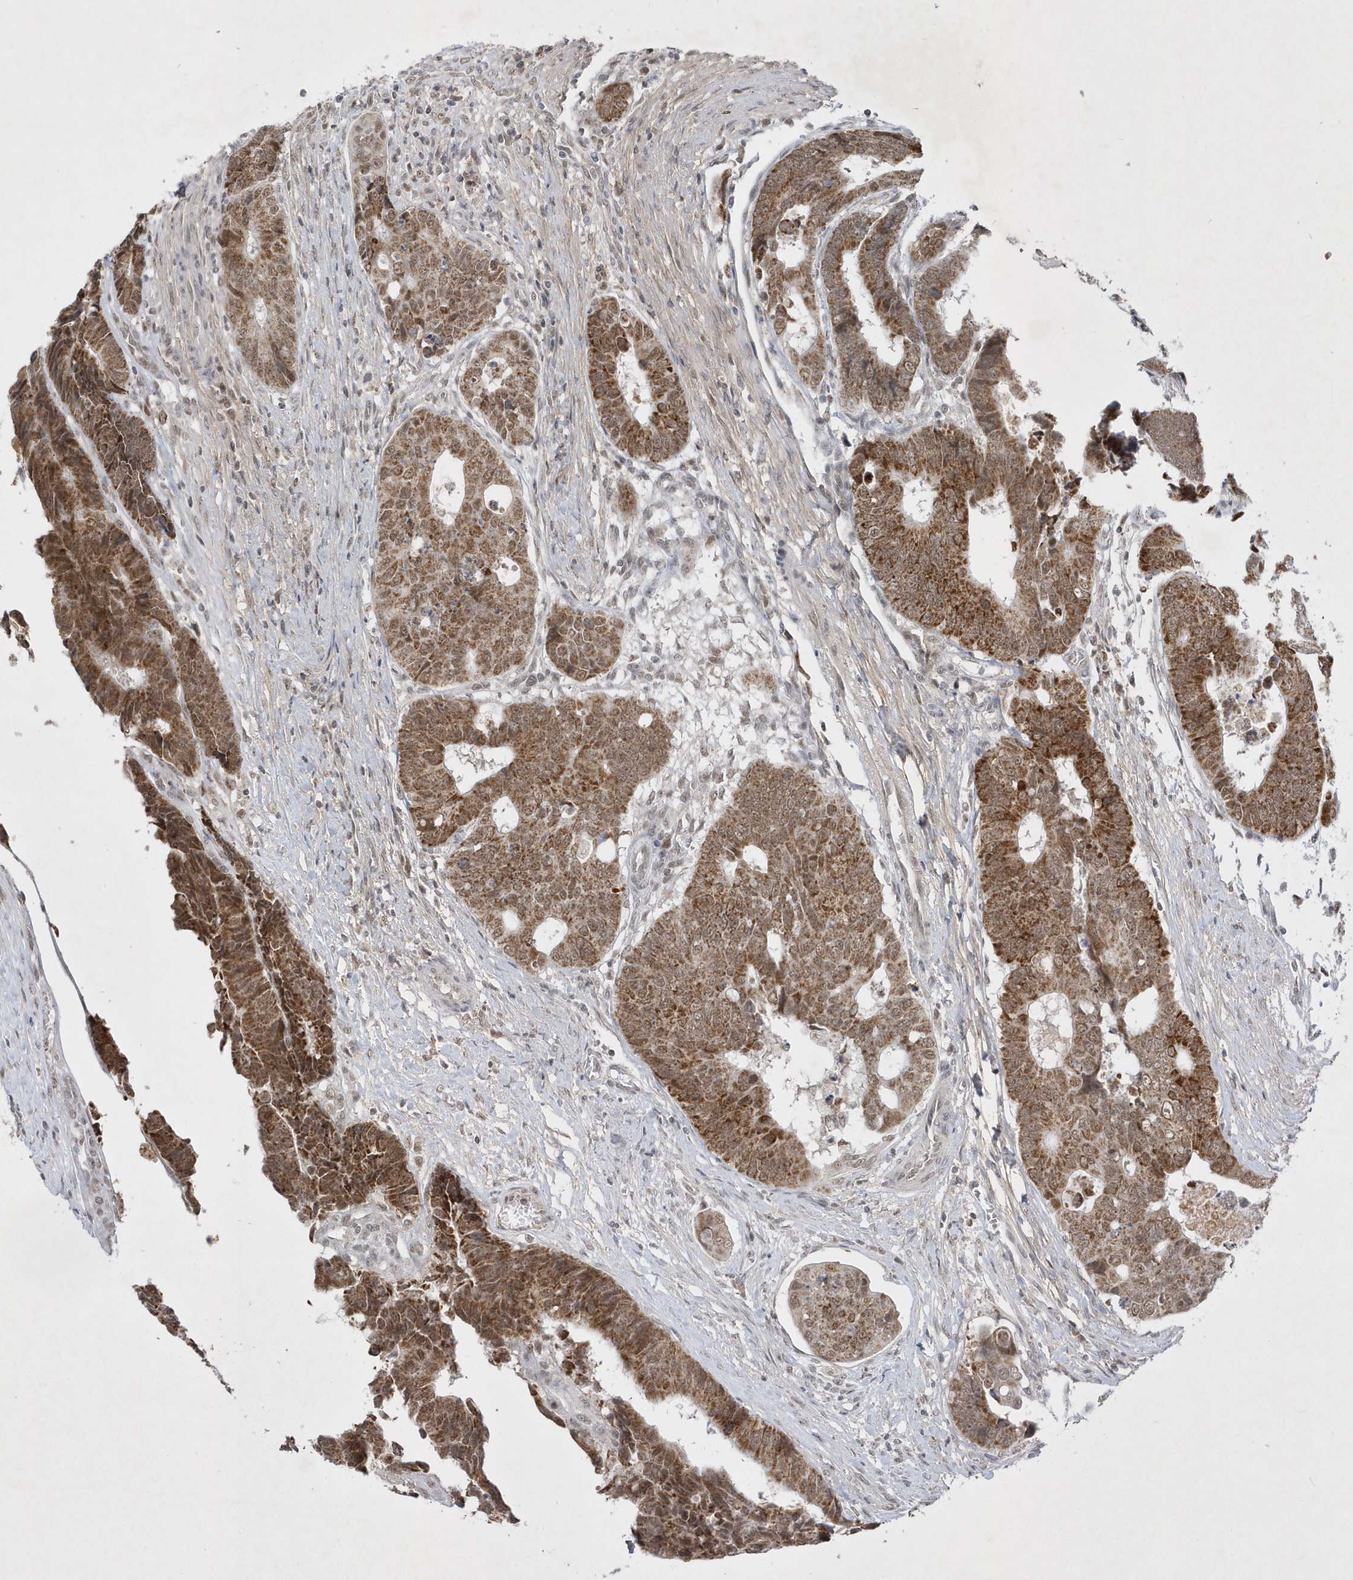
{"staining": {"intensity": "moderate", "quantity": ">75%", "location": "cytoplasmic/membranous,nuclear"}, "tissue": "colorectal cancer", "cell_type": "Tumor cells", "image_type": "cancer", "snomed": [{"axis": "morphology", "description": "Adenocarcinoma, NOS"}, {"axis": "topography", "description": "Rectum"}], "caption": "Tumor cells display medium levels of moderate cytoplasmic/membranous and nuclear expression in approximately >75% of cells in adenocarcinoma (colorectal).", "gene": "CPSF3", "patient": {"sex": "male", "age": 84}}